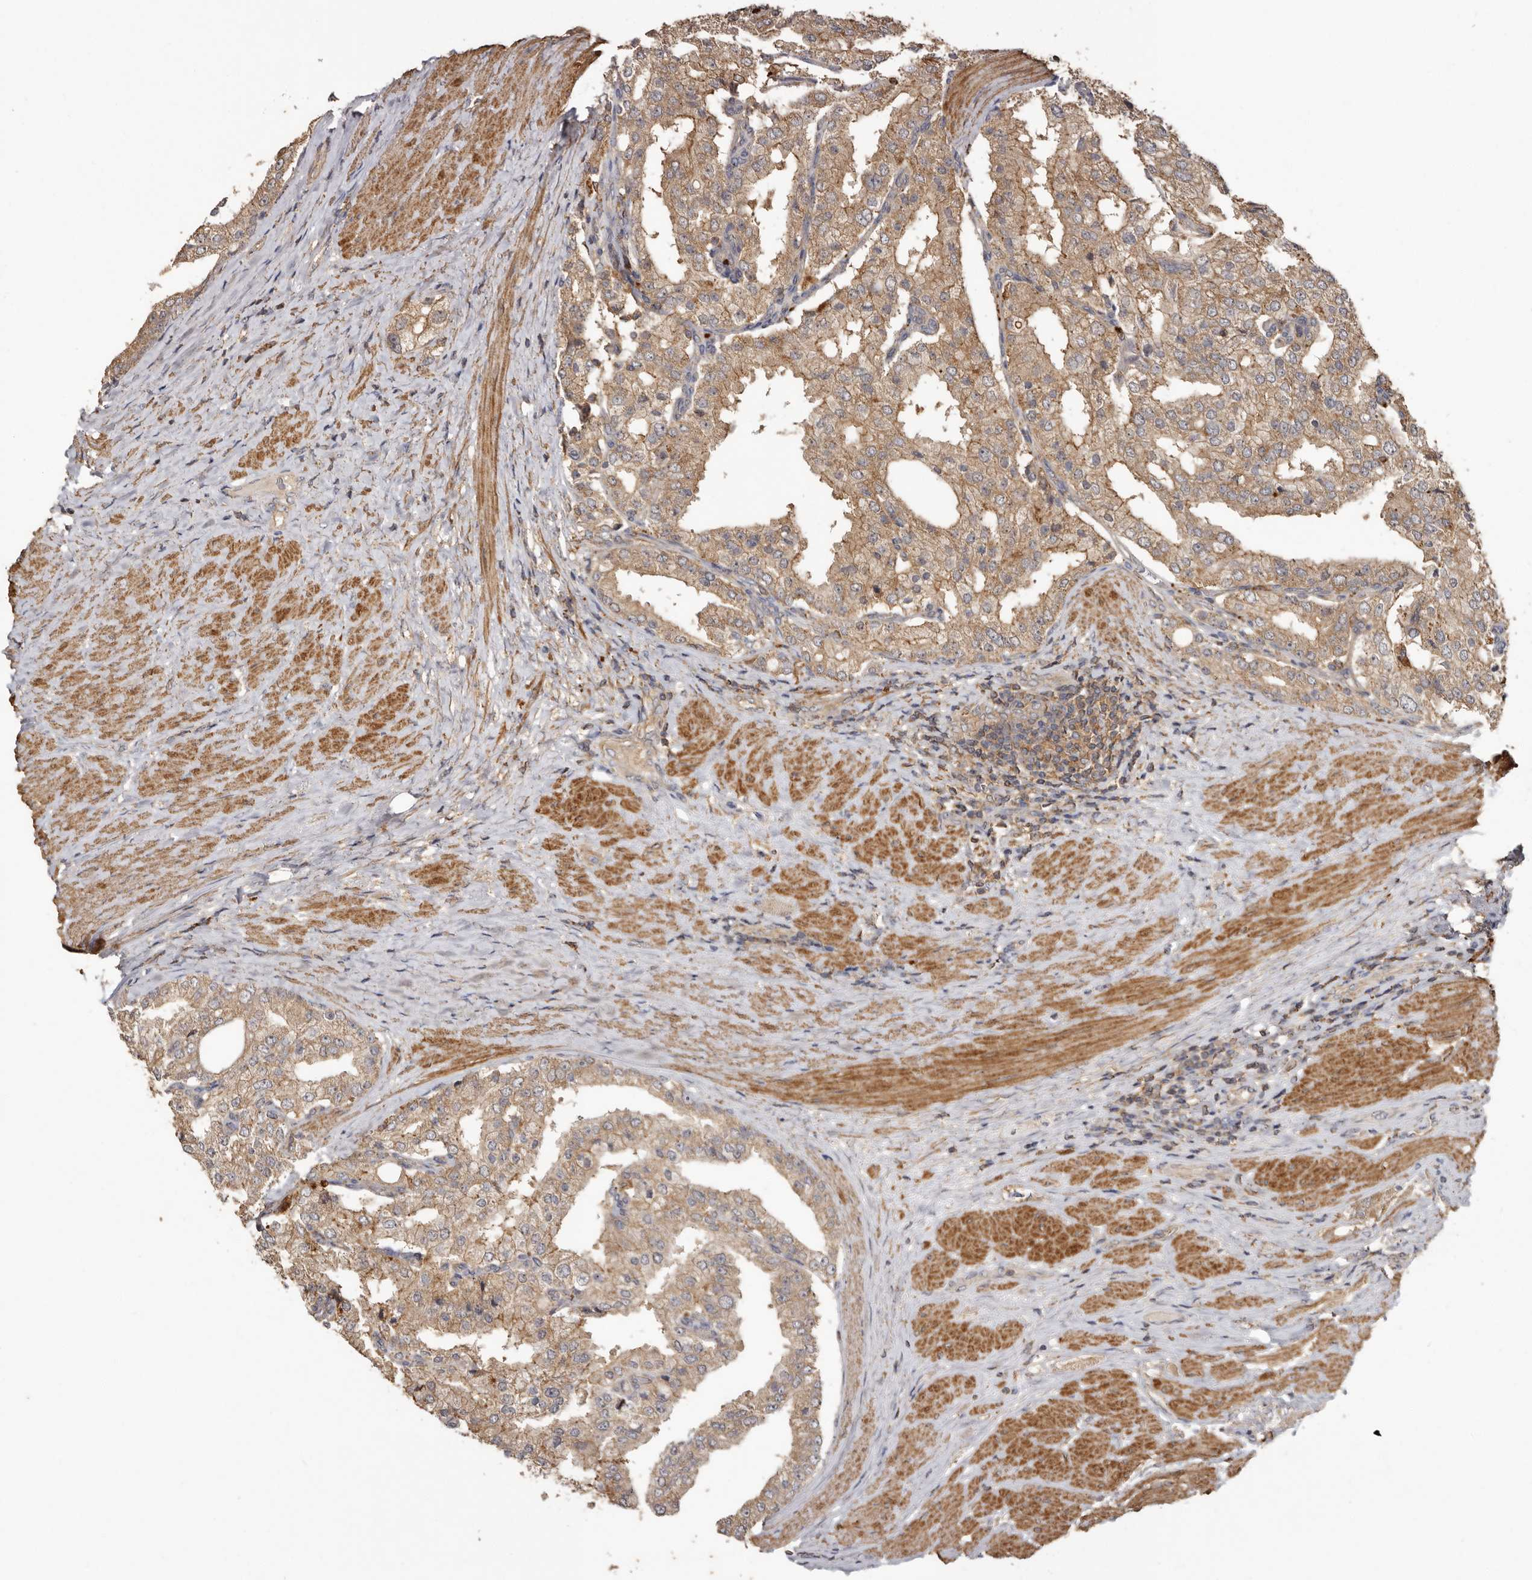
{"staining": {"intensity": "moderate", "quantity": ">75%", "location": "cytoplasmic/membranous"}, "tissue": "prostate cancer", "cell_type": "Tumor cells", "image_type": "cancer", "snomed": [{"axis": "morphology", "description": "Adenocarcinoma, High grade"}, {"axis": "topography", "description": "Prostate"}], "caption": "DAB immunohistochemical staining of prostate high-grade adenocarcinoma reveals moderate cytoplasmic/membranous protein staining in approximately >75% of tumor cells.", "gene": "RWDD1", "patient": {"sex": "male", "age": 50}}